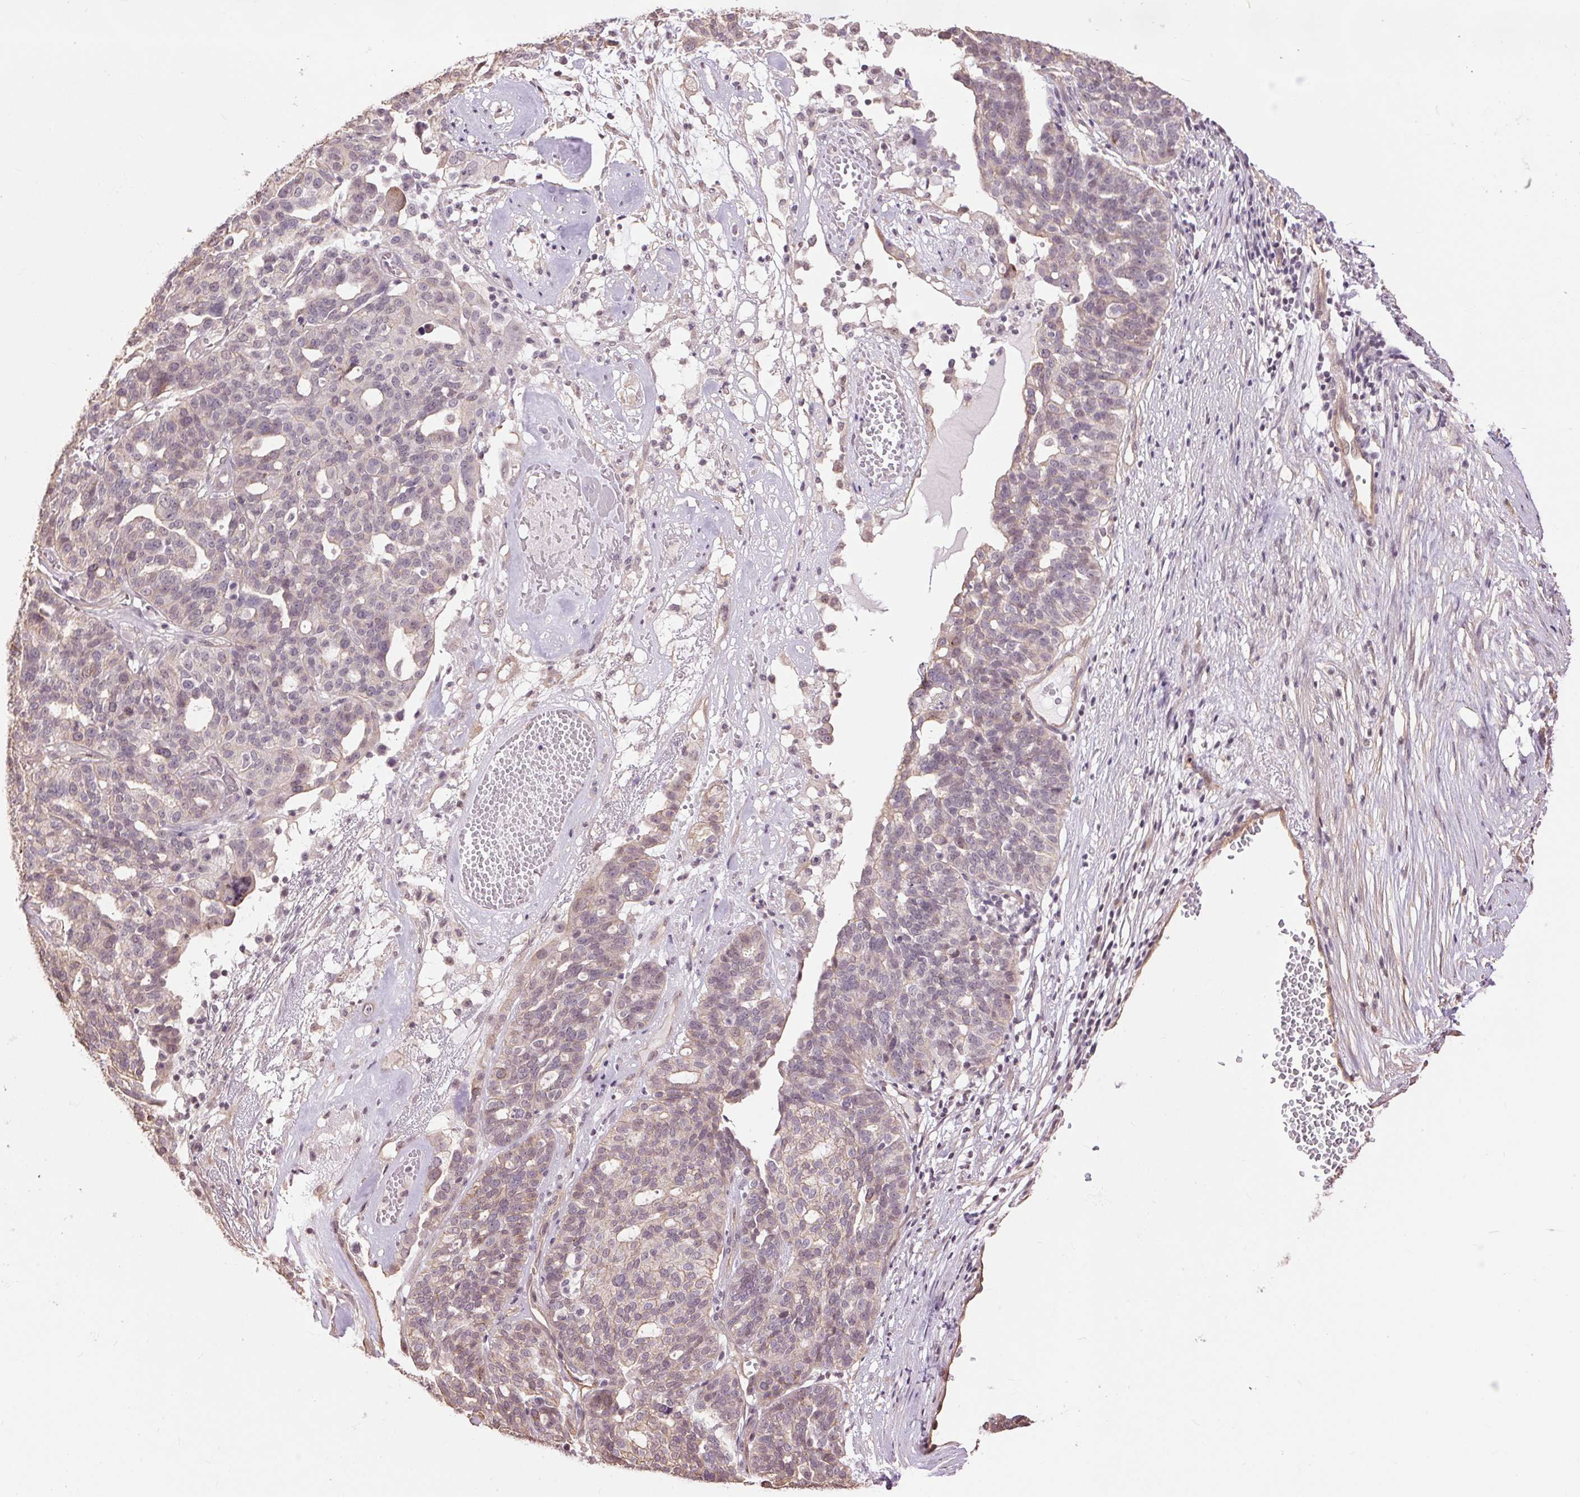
{"staining": {"intensity": "weak", "quantity": "<25%", "location": "nuclear"}, "tissue": "ovarian cancer", "cell_type": "Tumor cells", "image_type": "cancer", "snomed": [{"axis": "morphology", "description": "Cystadenocarcinoma, serous, NOS"}, {"axis": "topography", "description": "Ovary"}], "caption": "This is an immunohistochemistry (IHC) histopathology image of human serous cystadenocarcinoma (ovarian). There is no positivity in tumor cells.", "gene": "PALM", "patient": {"sex": "female", "age": 59}}